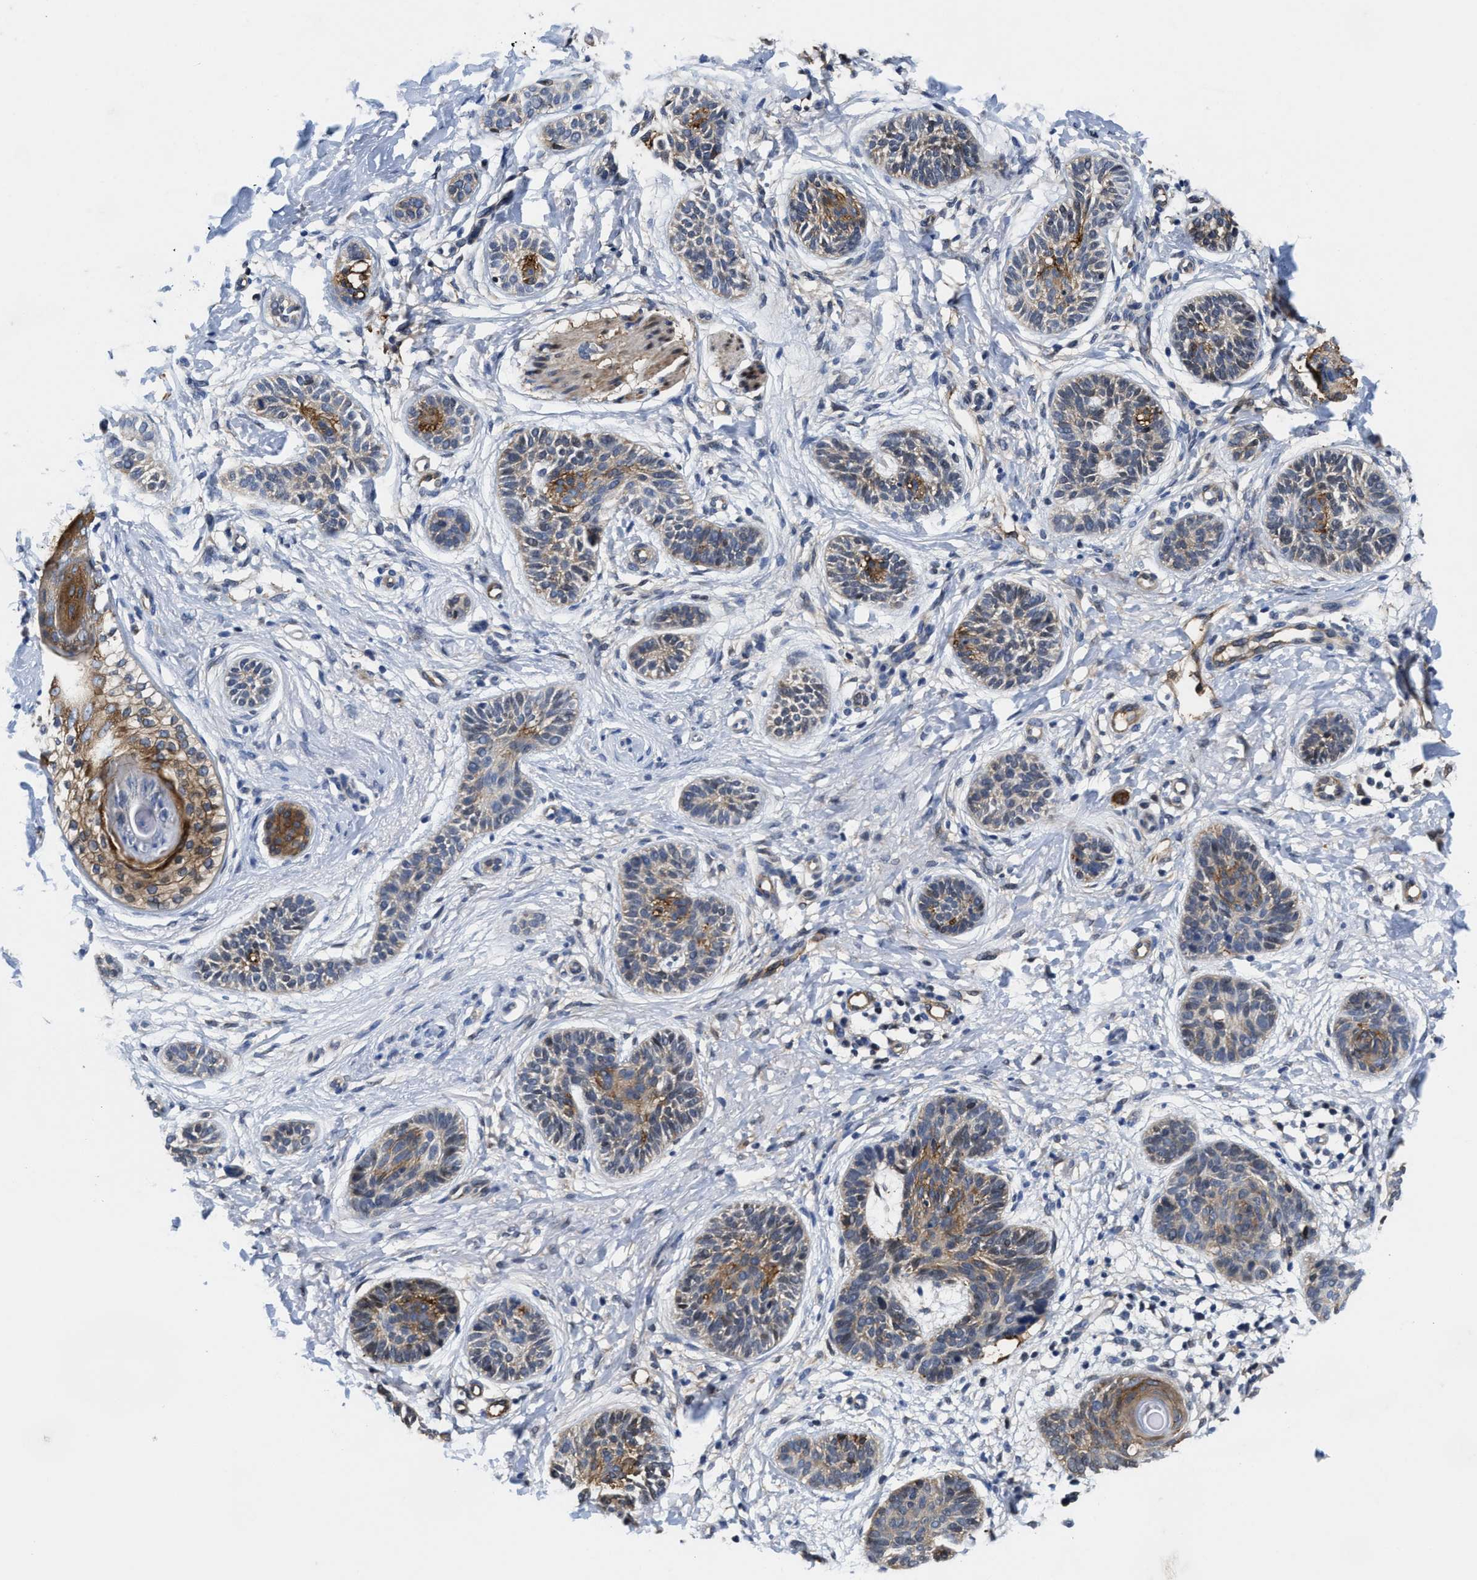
{"staining": {"intensity": "moderate", "quantity": "<25%", "location": "cytoplasmic/membranous"}, "tissue": "skin cancer", "cell_type": "Tumor cells", "image_type": "cancer", "snomed": [{"axis": "morphology", "description": "Normal tissue, NOS"}, {"axis": "morphology", "description": "Basal cell carcinoma"}, {"axis": "topography", "description": "Skin"}], "caption": "Protein expression by immunohistochemistry (IHC) exhibits moderate cytoplasmic/membranous positivity in about <25% of tumor cells in skin cancer (basal cell carcinoma).", "gene": "KIF12", "patient": {"sex": "male", "age": 63}}